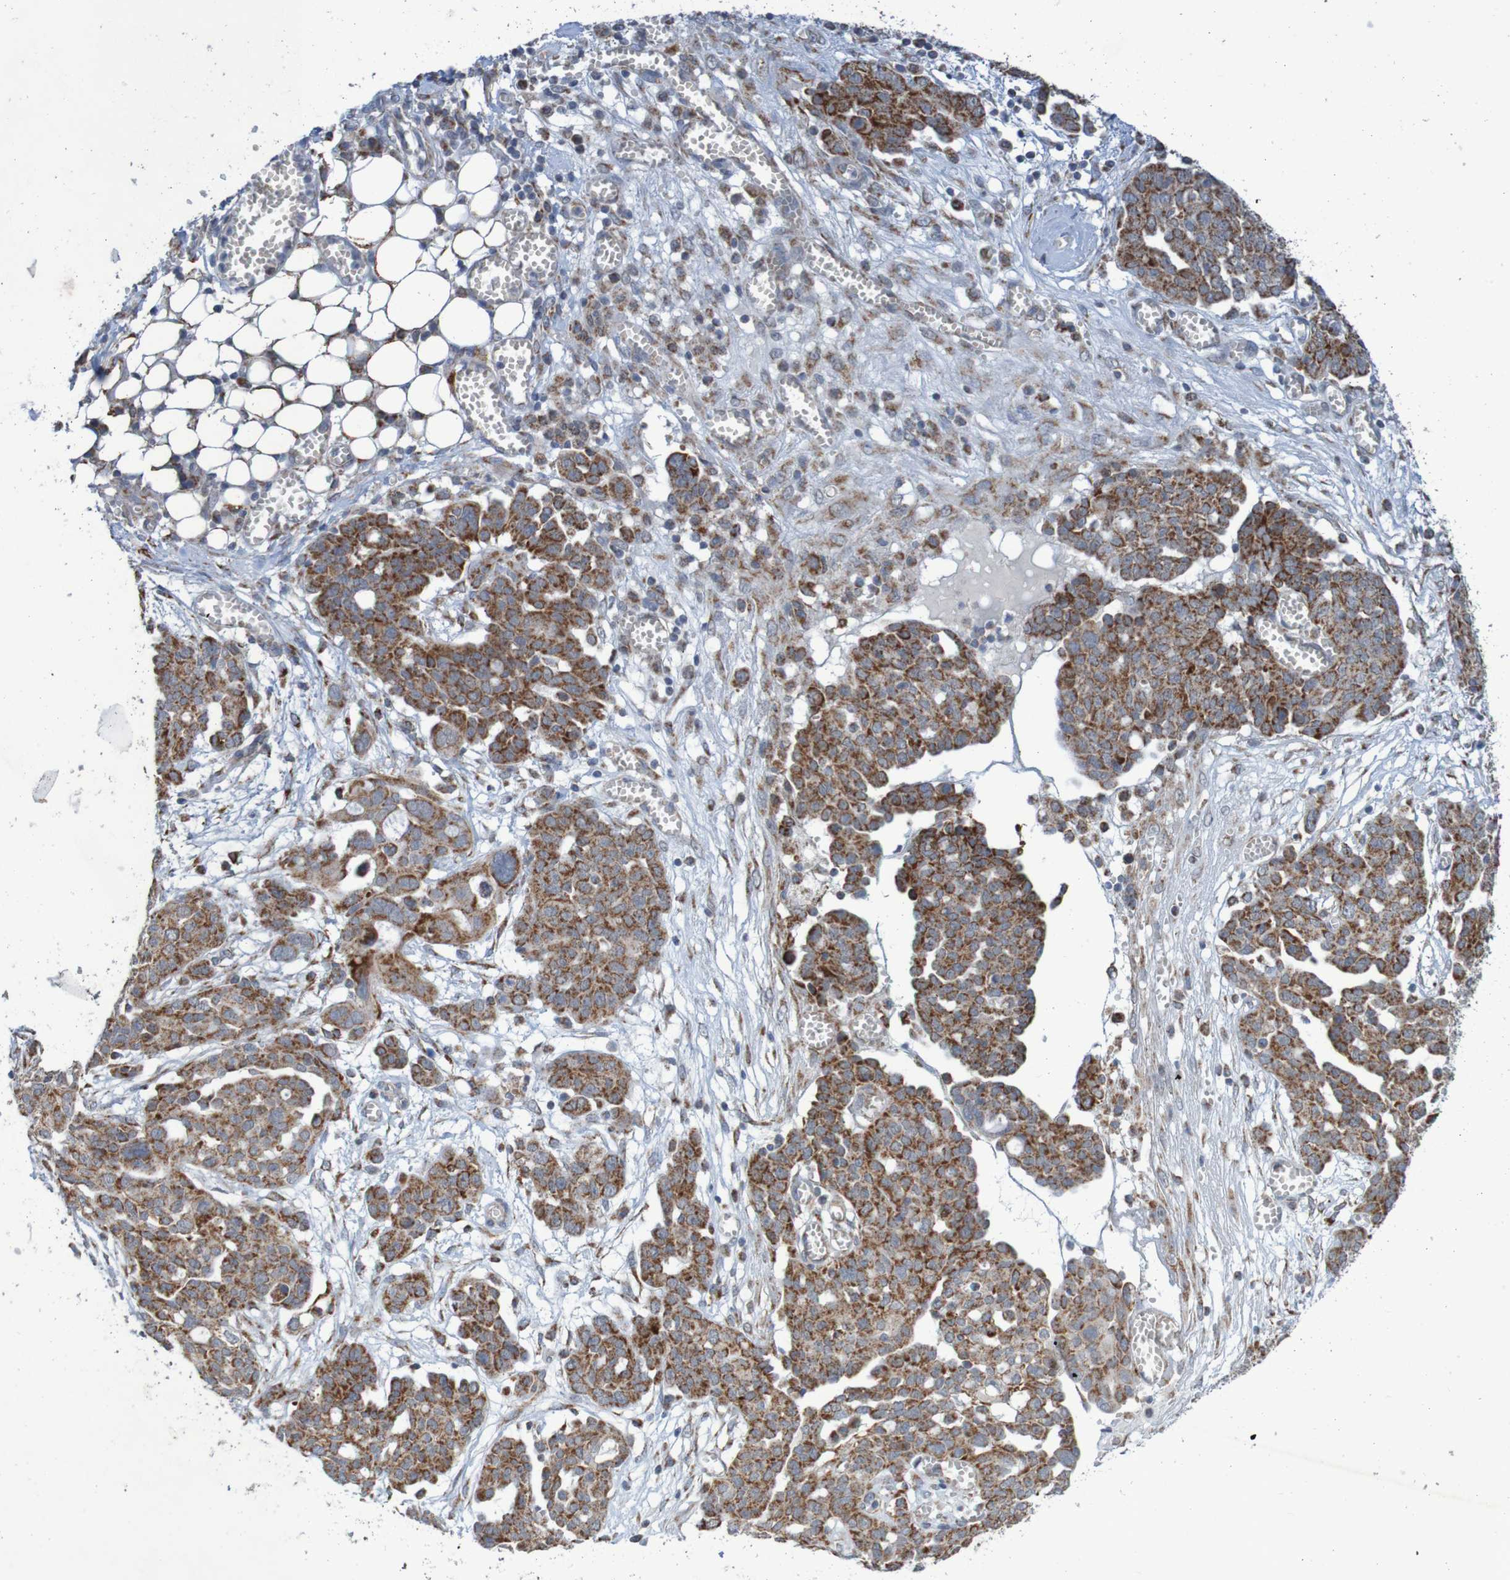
{"staining": {"intensity": "moderate", "quantity": ">75%", "location": "cytoplasmic/membranous"}, "tissue": "ovarian cancer", "cell_type": "Tumor cells", "image_type": "cancer", "snomed": [{"axis": "morphology", "description": "Cystadenocarcinoma, serous, NOS"}, {"axis": "topography", "description": "Soft tissue"}, {"axis": "topography", "description": "Ovary"}], "caption": "Tumor cells exhibit medium levels of moderate cytoplasmic/membranous staining in about >75% of cells in human ovarian serous cystadenocarcinoma. Using DAB (brown) and hematoxylin (blue) stains, captured at high magnification using brightfield microscopy.", "gene": "CCDC51", "patient": {"sex": "female", "age": 57}}